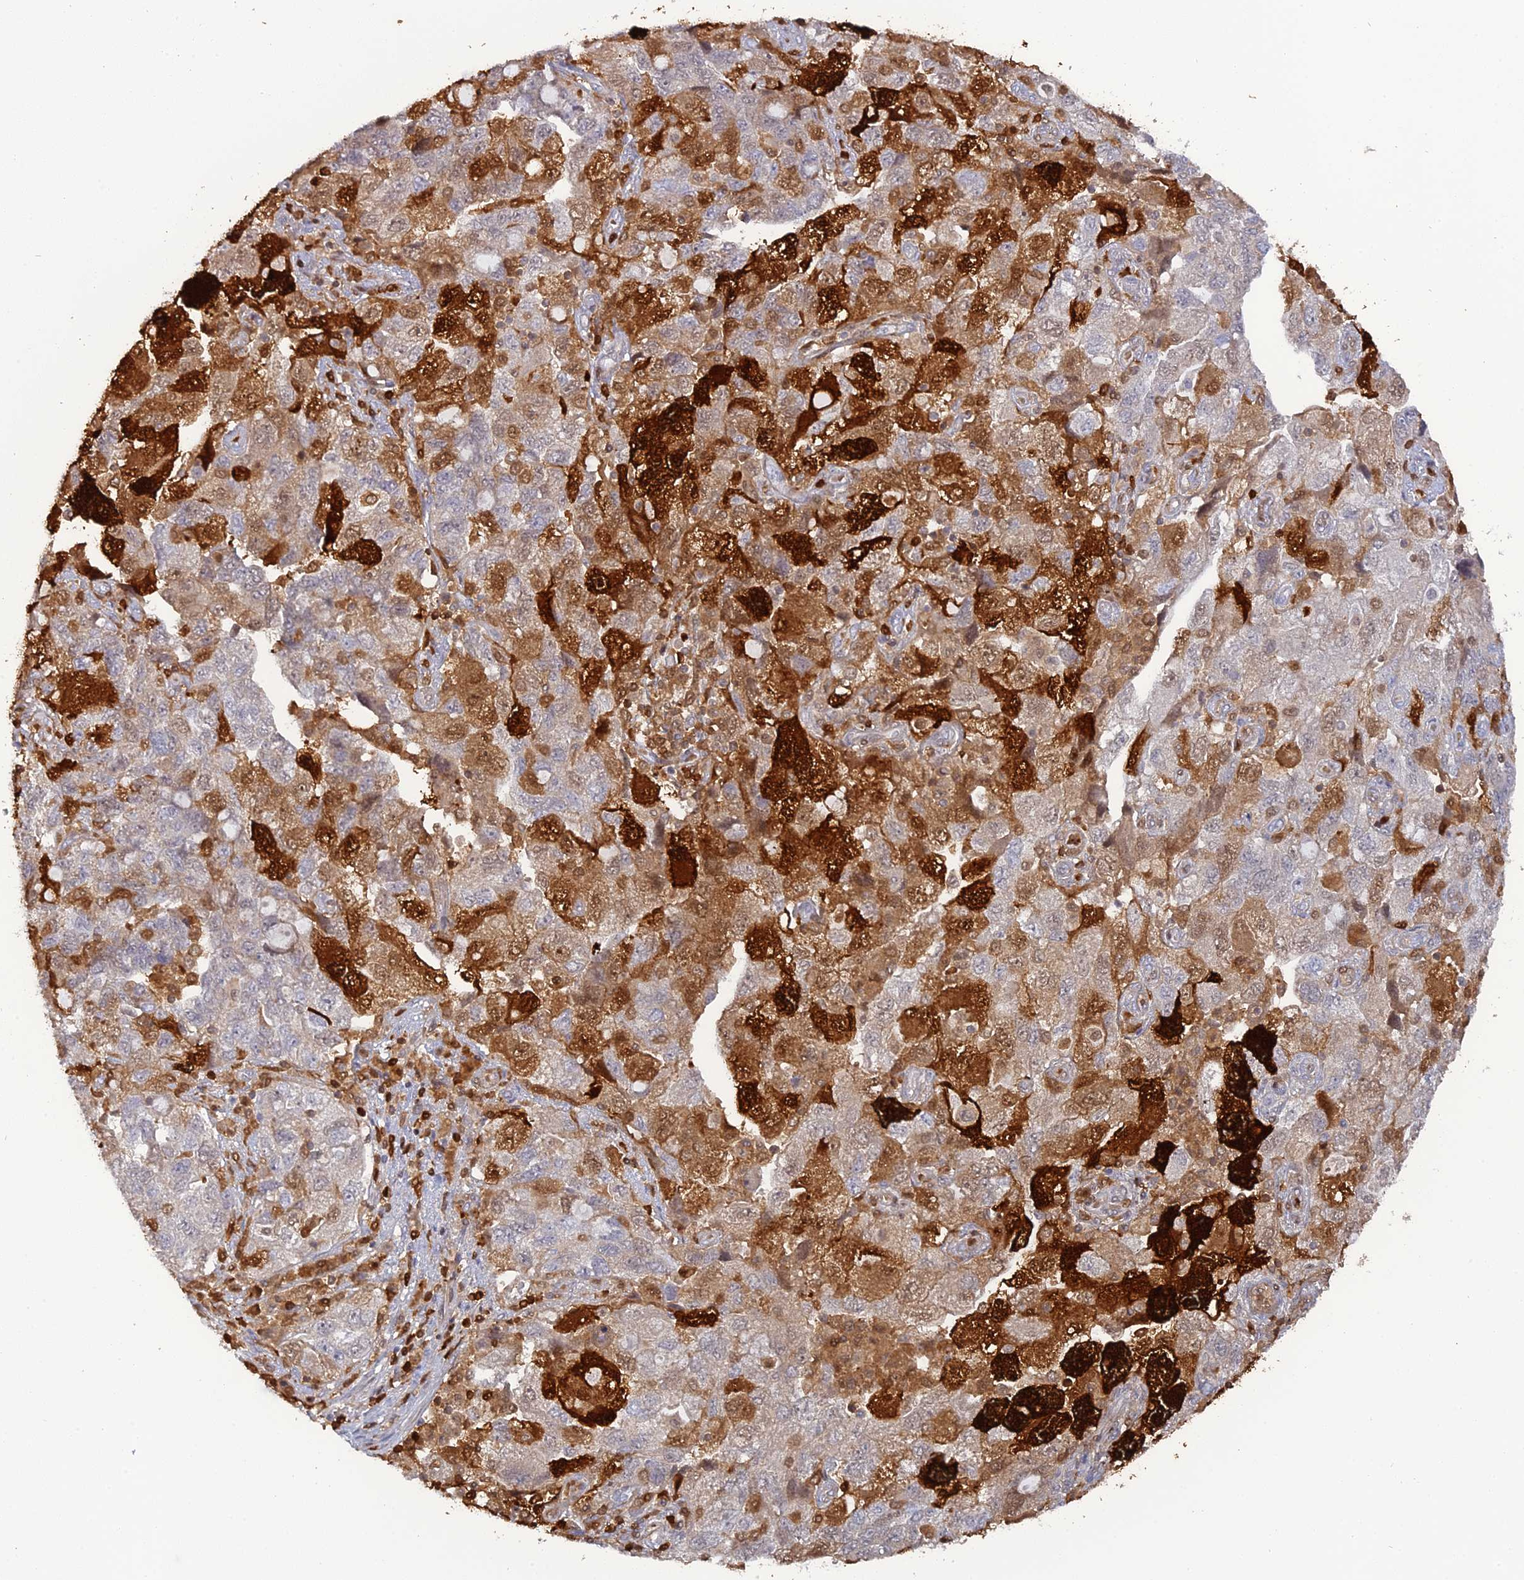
{"staining": {"intensity": "strong", "quantity": "25%-75%", "location": "cytoplasmic/membranous,nuclear"}, "tissue": "ovarian cancer", "cell_type": "Tumor cells", "image_type": "cancer", "snomed": [{"axis": "morphology", "description": "Carcinoma, NOS"}, {"axis": "morphology", "description": "Cystadenocarcinoma, serous, NOS"}, {"axis": "topography", "description": "Ovary"}], "caption": "IHC staining of ovarian cancer, which reveals high levels of strong cytoplasmic/membranous and nuclear expression in approximately 25%-75% of tumor cells indicating strong cytoplasmic/membranous and nuclear protein positivity. The staining was performed using DAB (3,3'-diaminobenzidine) (brown) for protein detection and nuclei were counterstained in hematoxylin (blue).", "gene": "PGBD4", "patient": {"sex": "female", "age": 69}}